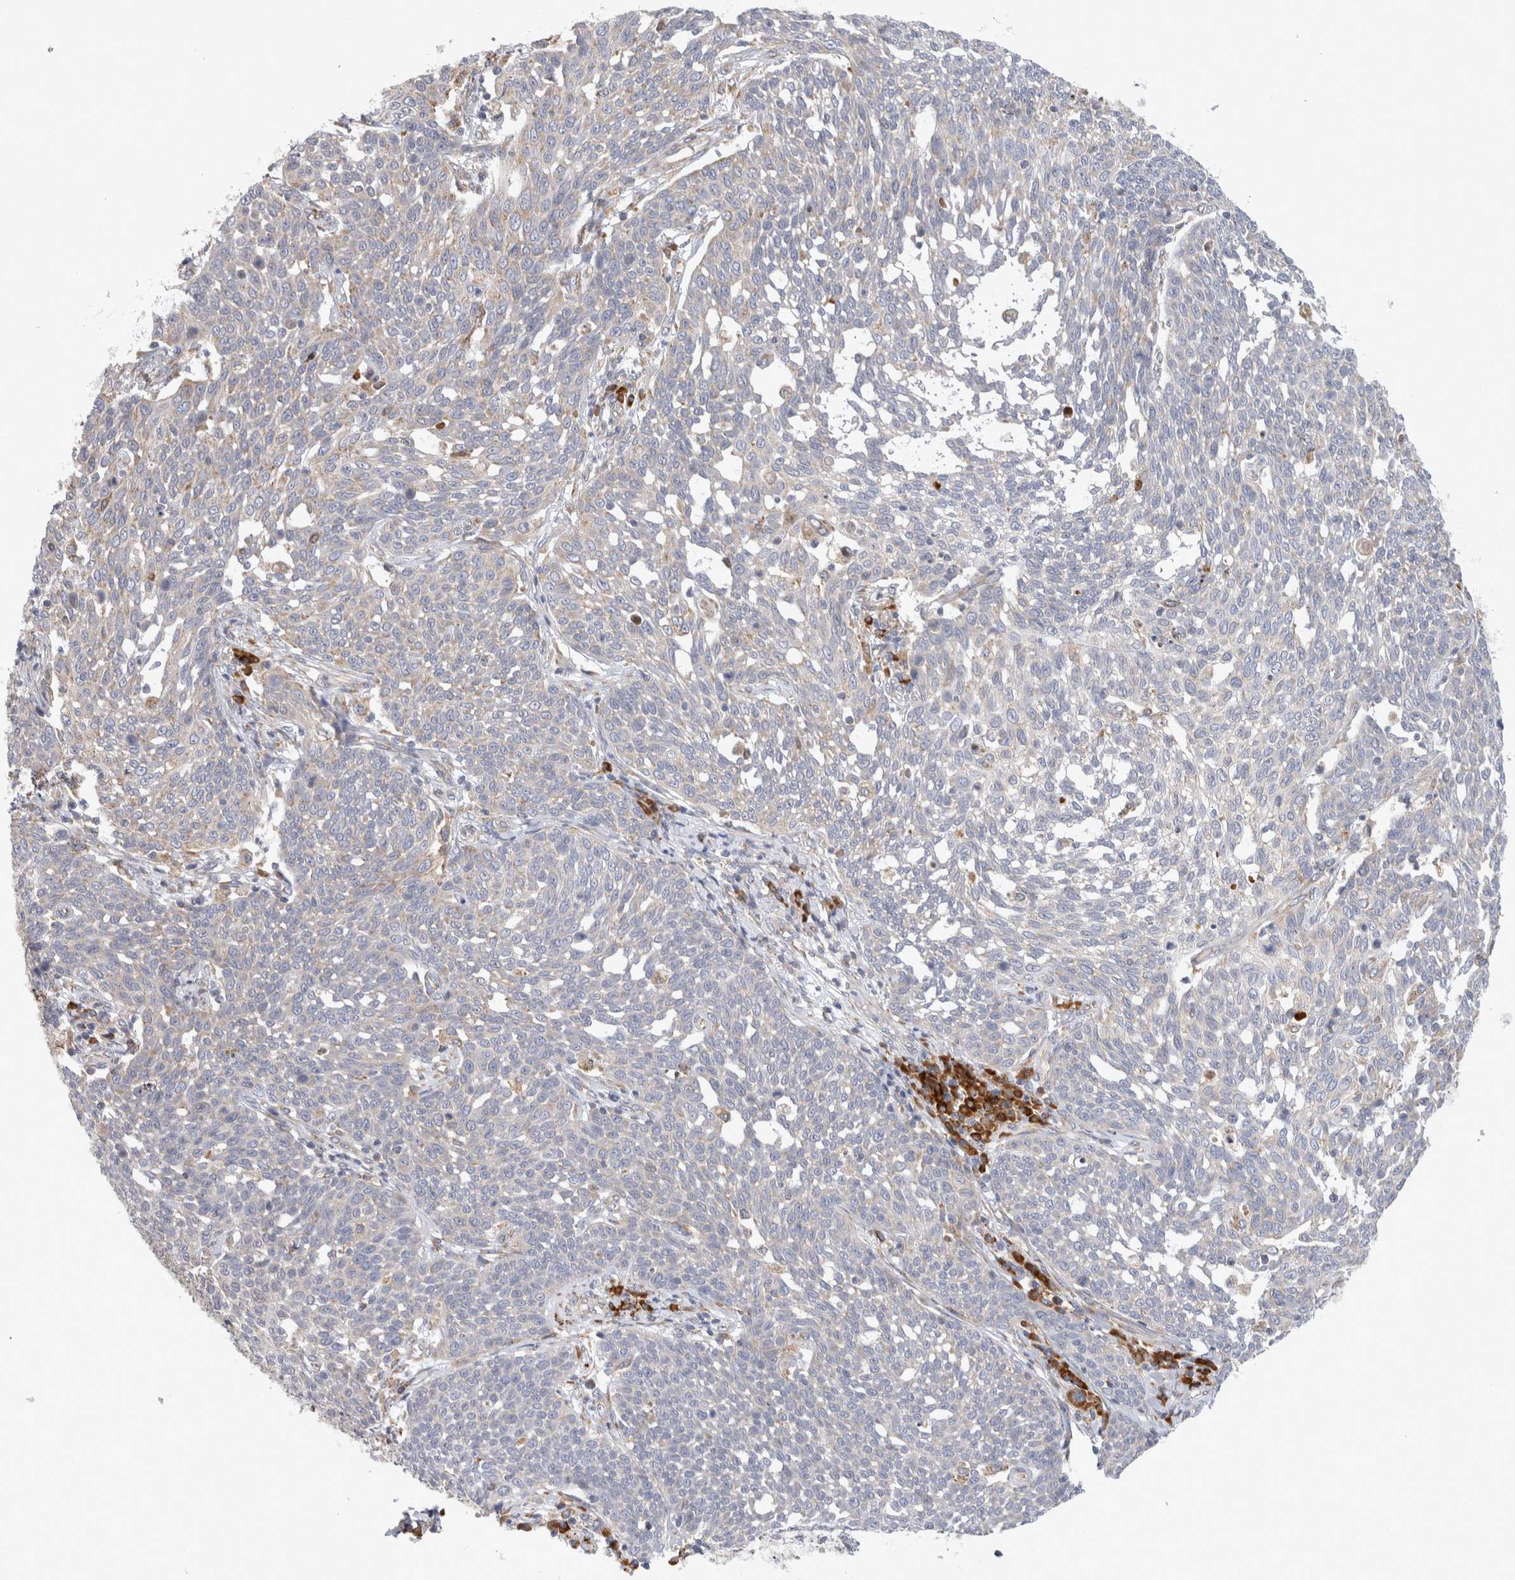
{"staining": {"intensity": "negative", "quantity": "none", "location": "none"}, "tissue": "cervical cancer", "cell_type": "Tumor cells", "image_type": "cancer", "snomed": [{"axis": "morphology", "description": "Squamous cell carcinoma, NOS"}, {"axis": "topography", "description": "Cervix"}], "caption": "Immunohistochemical staining of squamous cell carcinoma (cervical) exhibits no significant positivity in tumor cells.", "gene": "RPN2", "patient": {"sex": "female", "age": 34}}